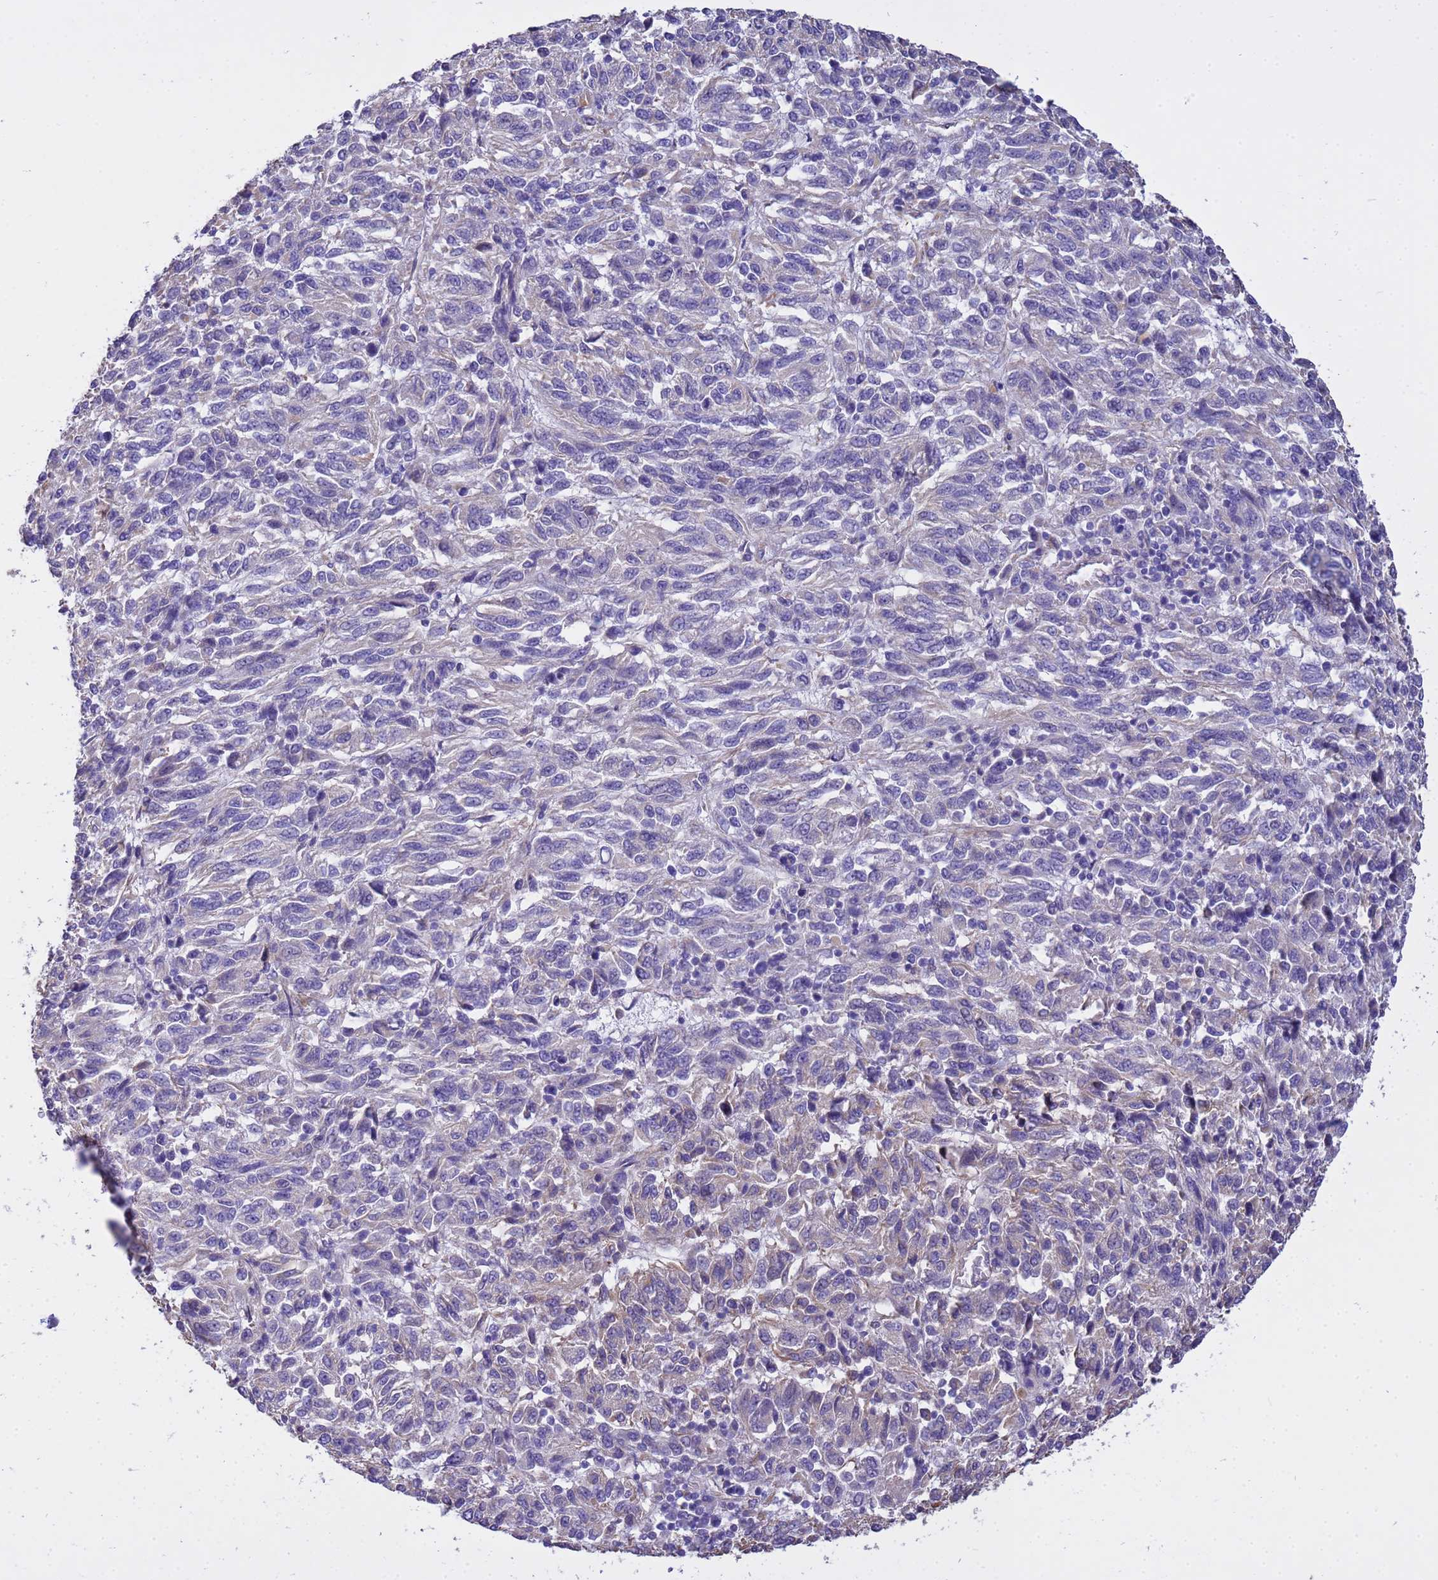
{"staining": {"intensity": "negative", "quantity": "none", "location": "none"}, "tissue": "melanoma", "cell_type": "Tumor cells", "image_type": "cancer", "snomed": [{"axis": "morphology", "description": "Malignant melanoma, Metastatic site"}, {"axis": "topography", "description": "Lung"}], "caption": "Malignant melanoma (metastatic site) was stained to show a protein in brown. There is no significant expression in tumor cells.", "gene": "TCEAL3", "patient": {"sex": "male", "age": 64}}